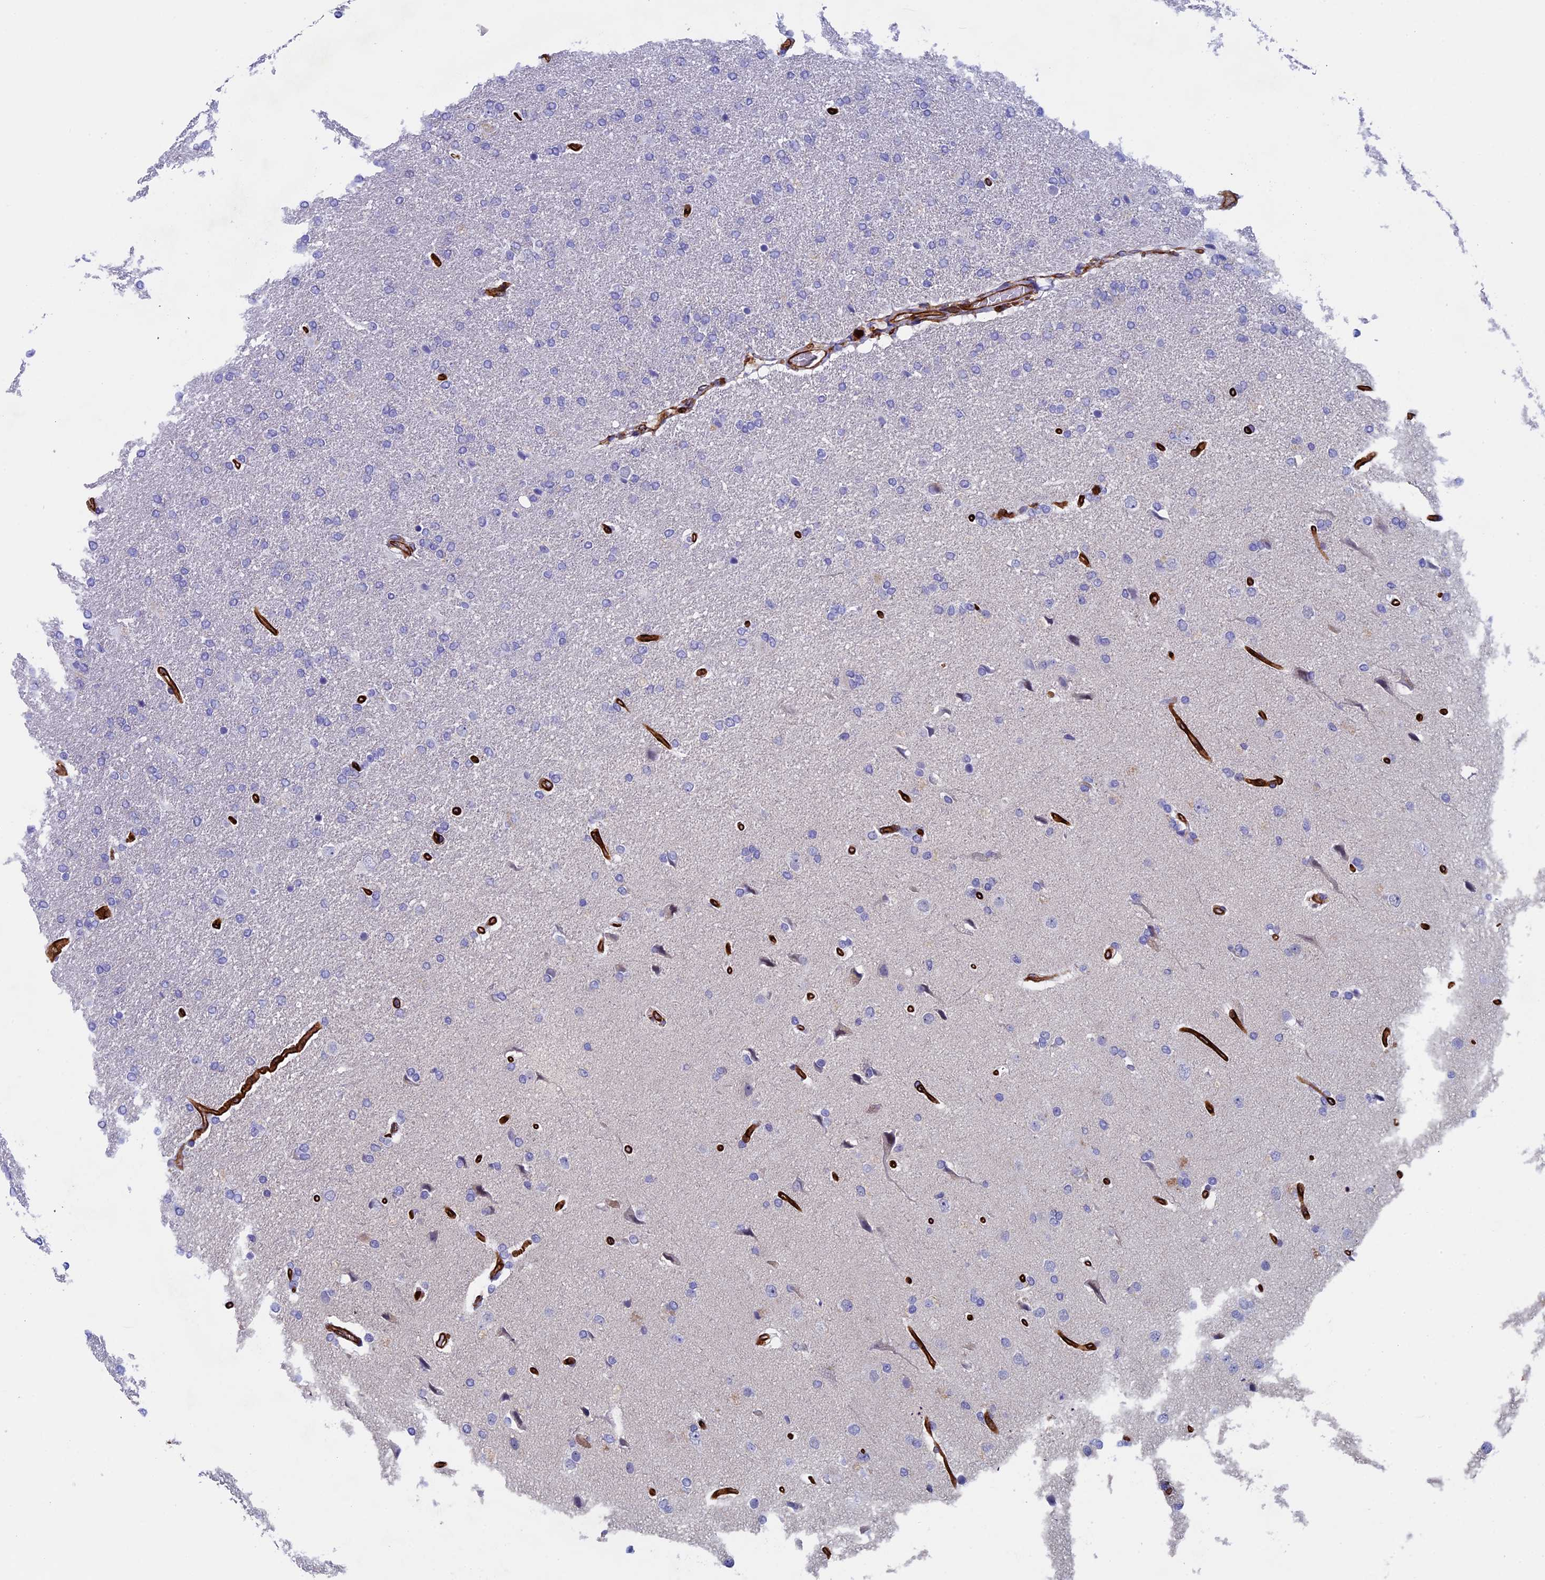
{"staining": {"intensity": "negative", "quantity": "none", "location": "none"}, "tissue": "glioma", "cell_type": "Tumor cells", "image_type": "cancer", "snomed": [{"axis": "morphology", "description": "Glioma, malignant, High grade"}, {"axis": "topography", "description": "Brain"}], "caption": "Immunohistochemistry image of malignant high-grade glioma stained for a protein (brown), which demonstrates no staining in tumor cells.", "gene": "INSYN1", "patient": {"sex": "male", "age": 72}}